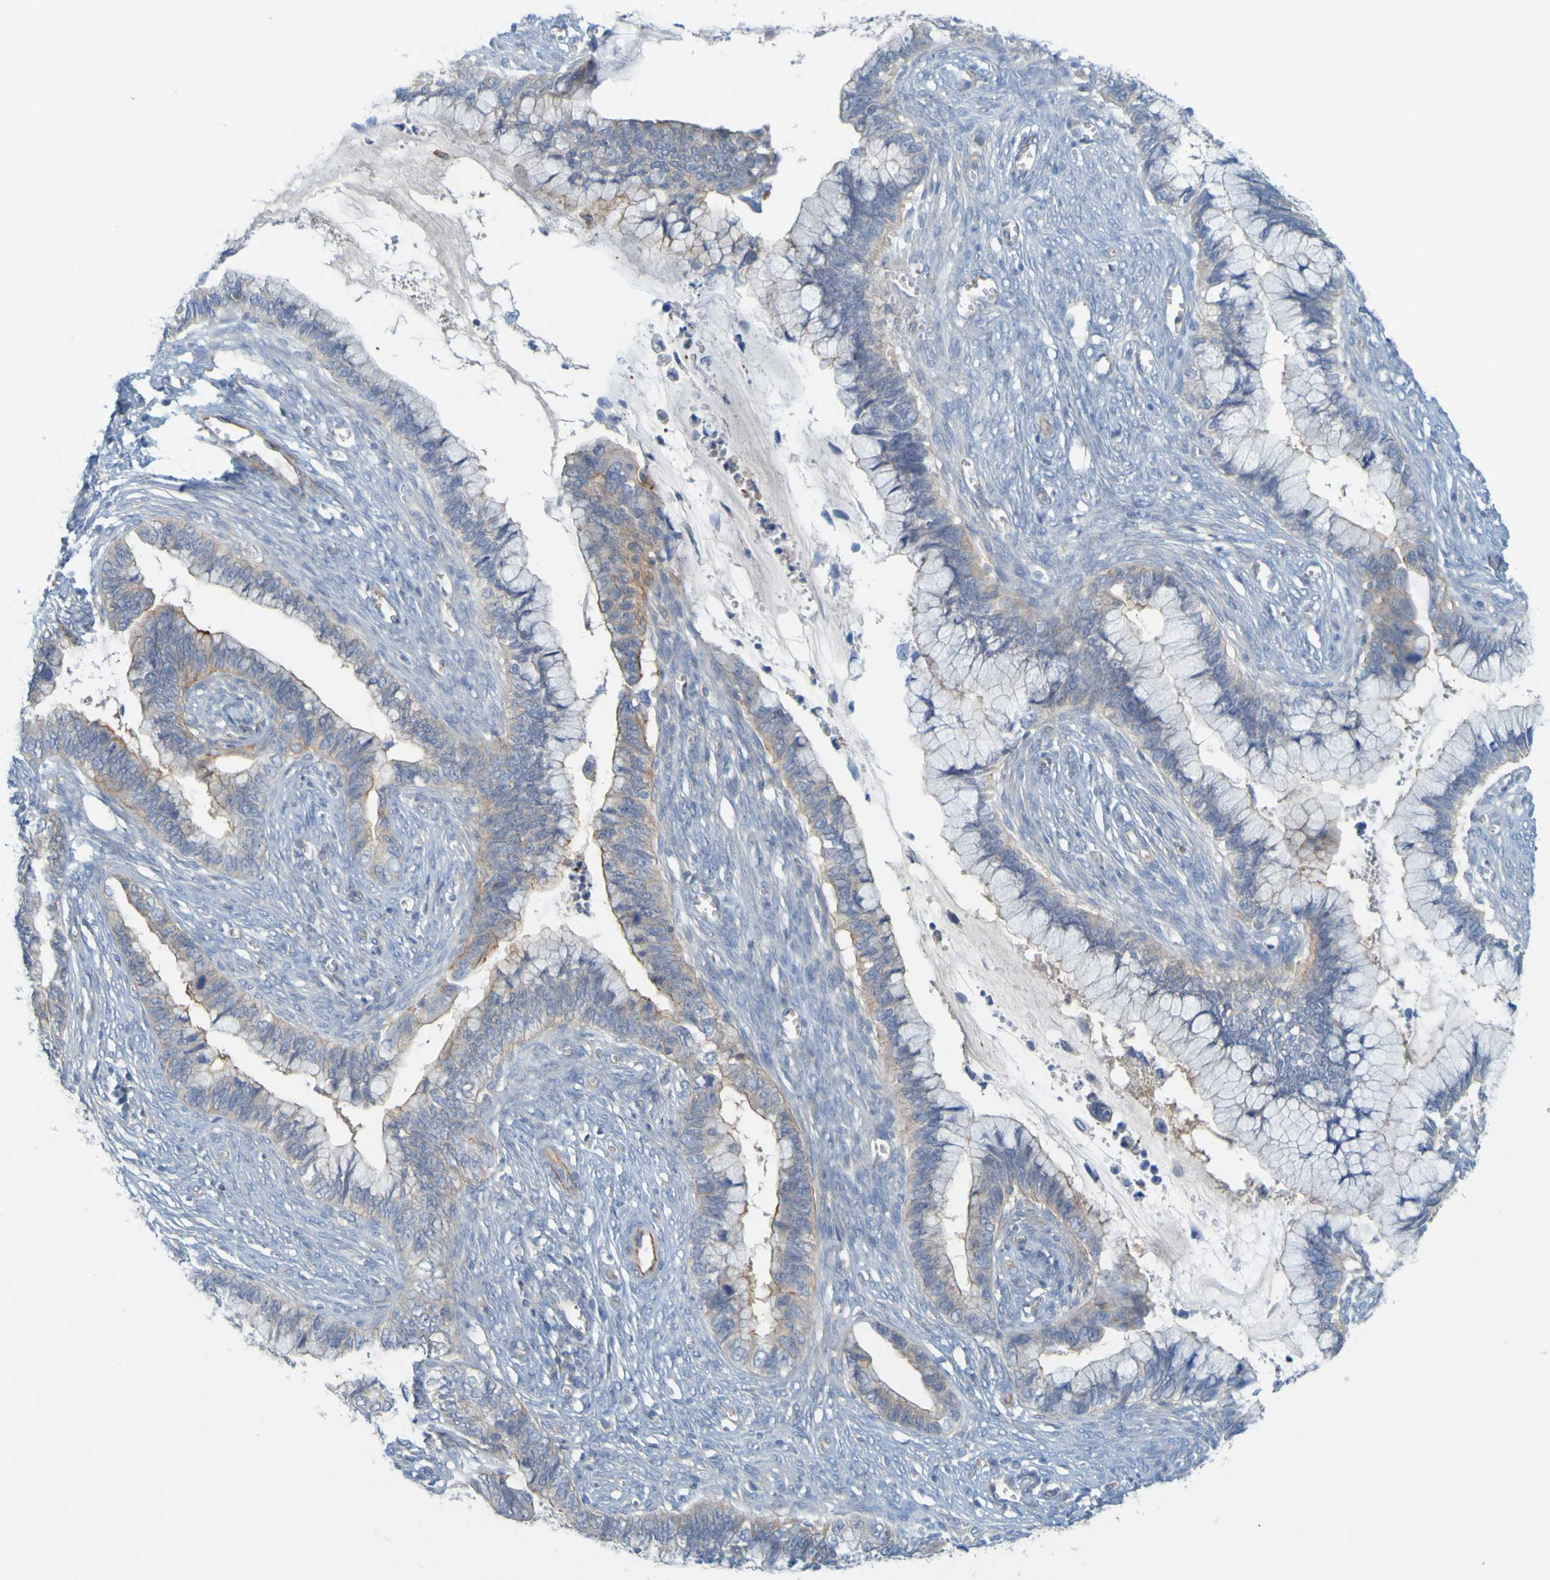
{"staining": {"intensity": "weak", "quantity": ">75%", "location": "cytoplasmic/membranous"}, "tissue": "cervical cancer", "cell_type": "Tumor cells", "image_type": "cancer", "snomed": [{"axis": "morphology", "description": "Adenocarcinoma, NOS"}, {"axis": "topography", "description": "Cervix"}], "caption": "The image demonstrates staining of cervical cancer (adenocarcinoma), revealing weak cytoplasmic/membranous protein positivity (brown color) within tumor cells.", "gene": "APPL1", "patient": {"sex": "female", "age": 44}}